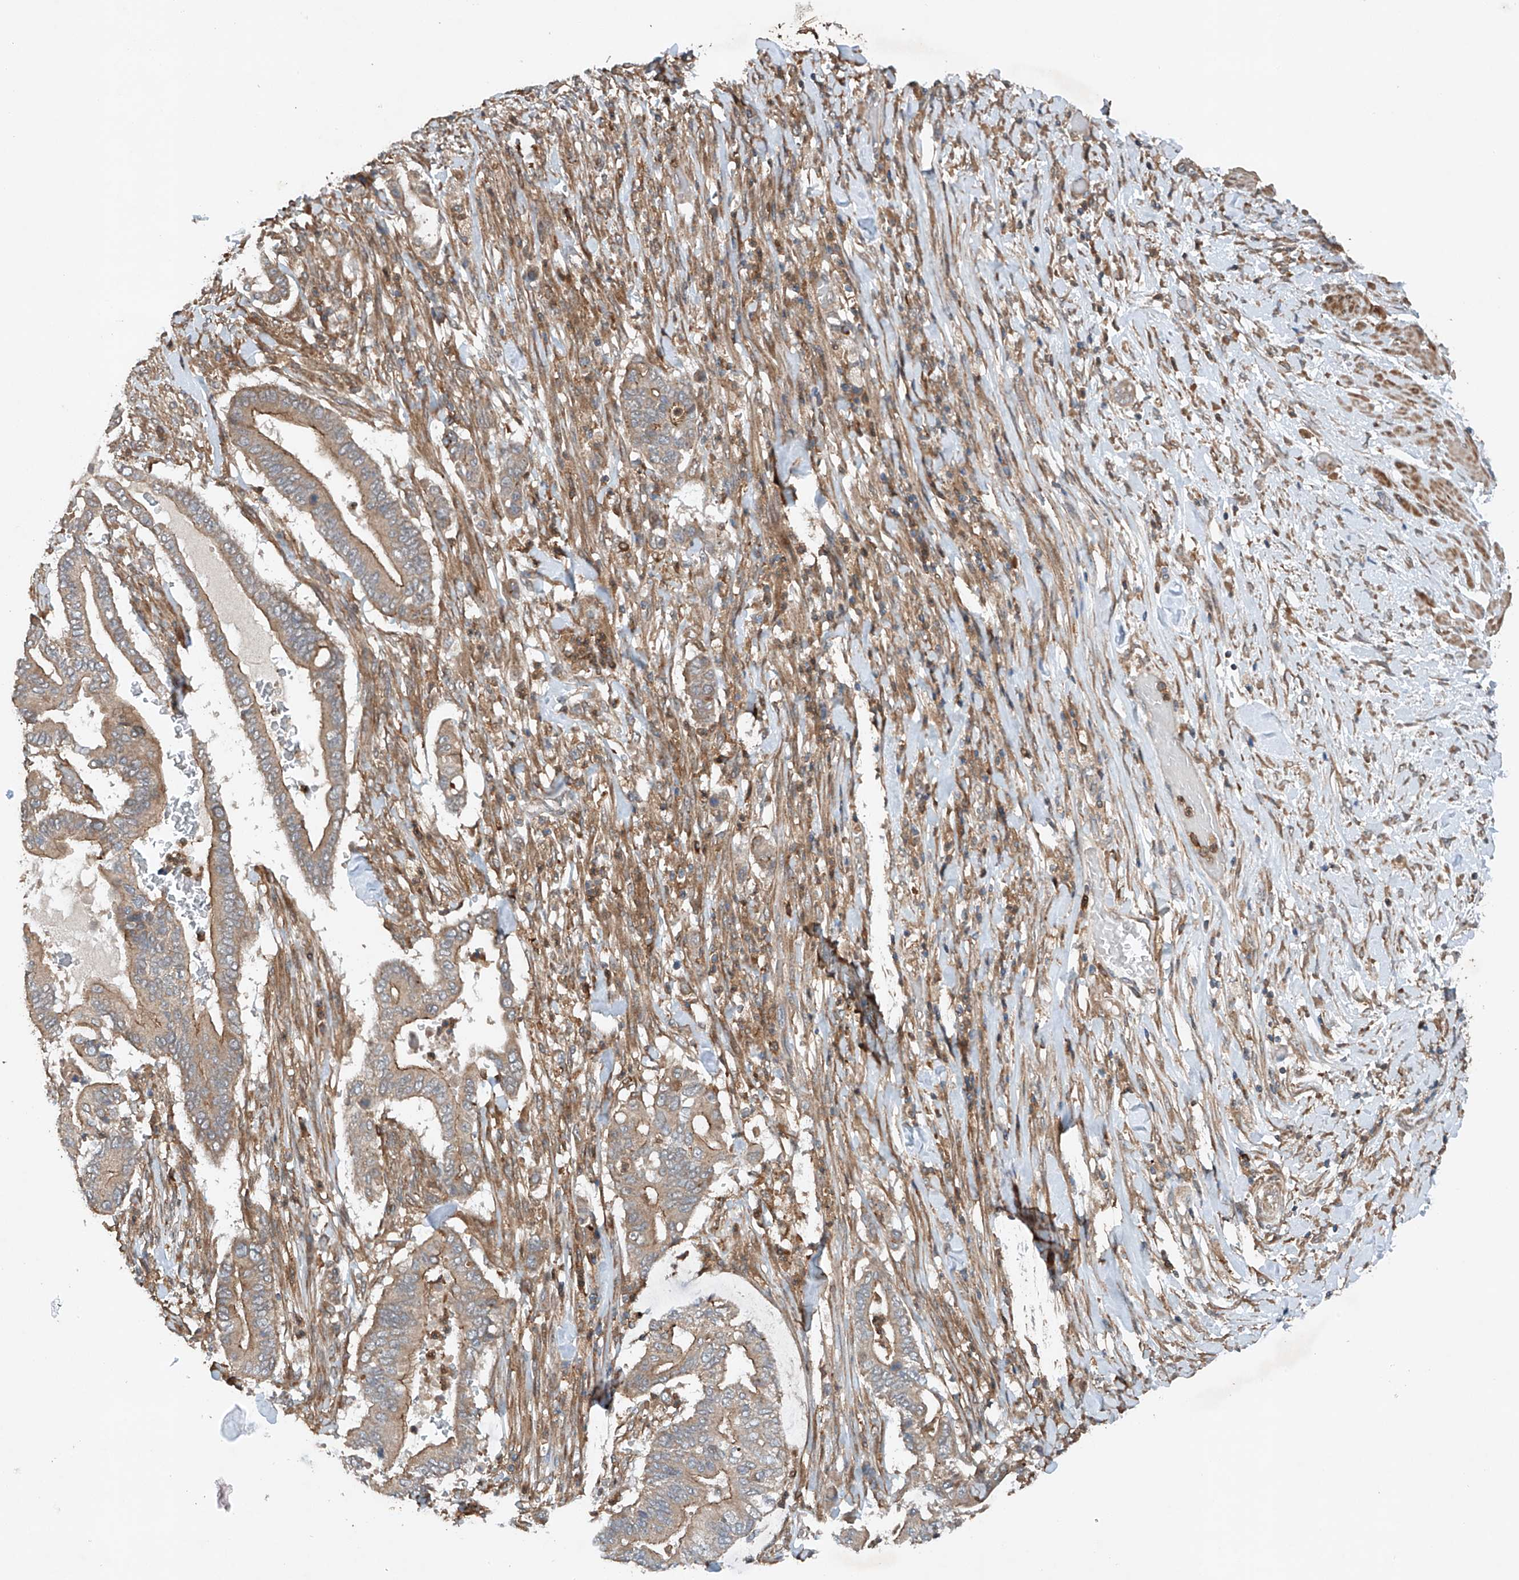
{"staining": {"intensity": "weak", "quantity": ">75%", "location": "cytoplasmic/membranous"}, "tissue": "pancreatic cancer", "cell_type": "Tumor cells", "image_type": "cancer", "snomed": [{"axis": "morphology", "description": "Adenocarcinoma, NOS"}, {"axis": "topography", "description": "Pancreas"}], "caption": "High-power microscopy captured an immunohistochemistry (IHC) histopathology image of adenocarcinoma (pancreatic), revealing weak cytoplasmic/membranous staining in approximately >75% of tumor cells.", "gene": "CEP85L", "patient": {"sex": "male", "age": 68}}